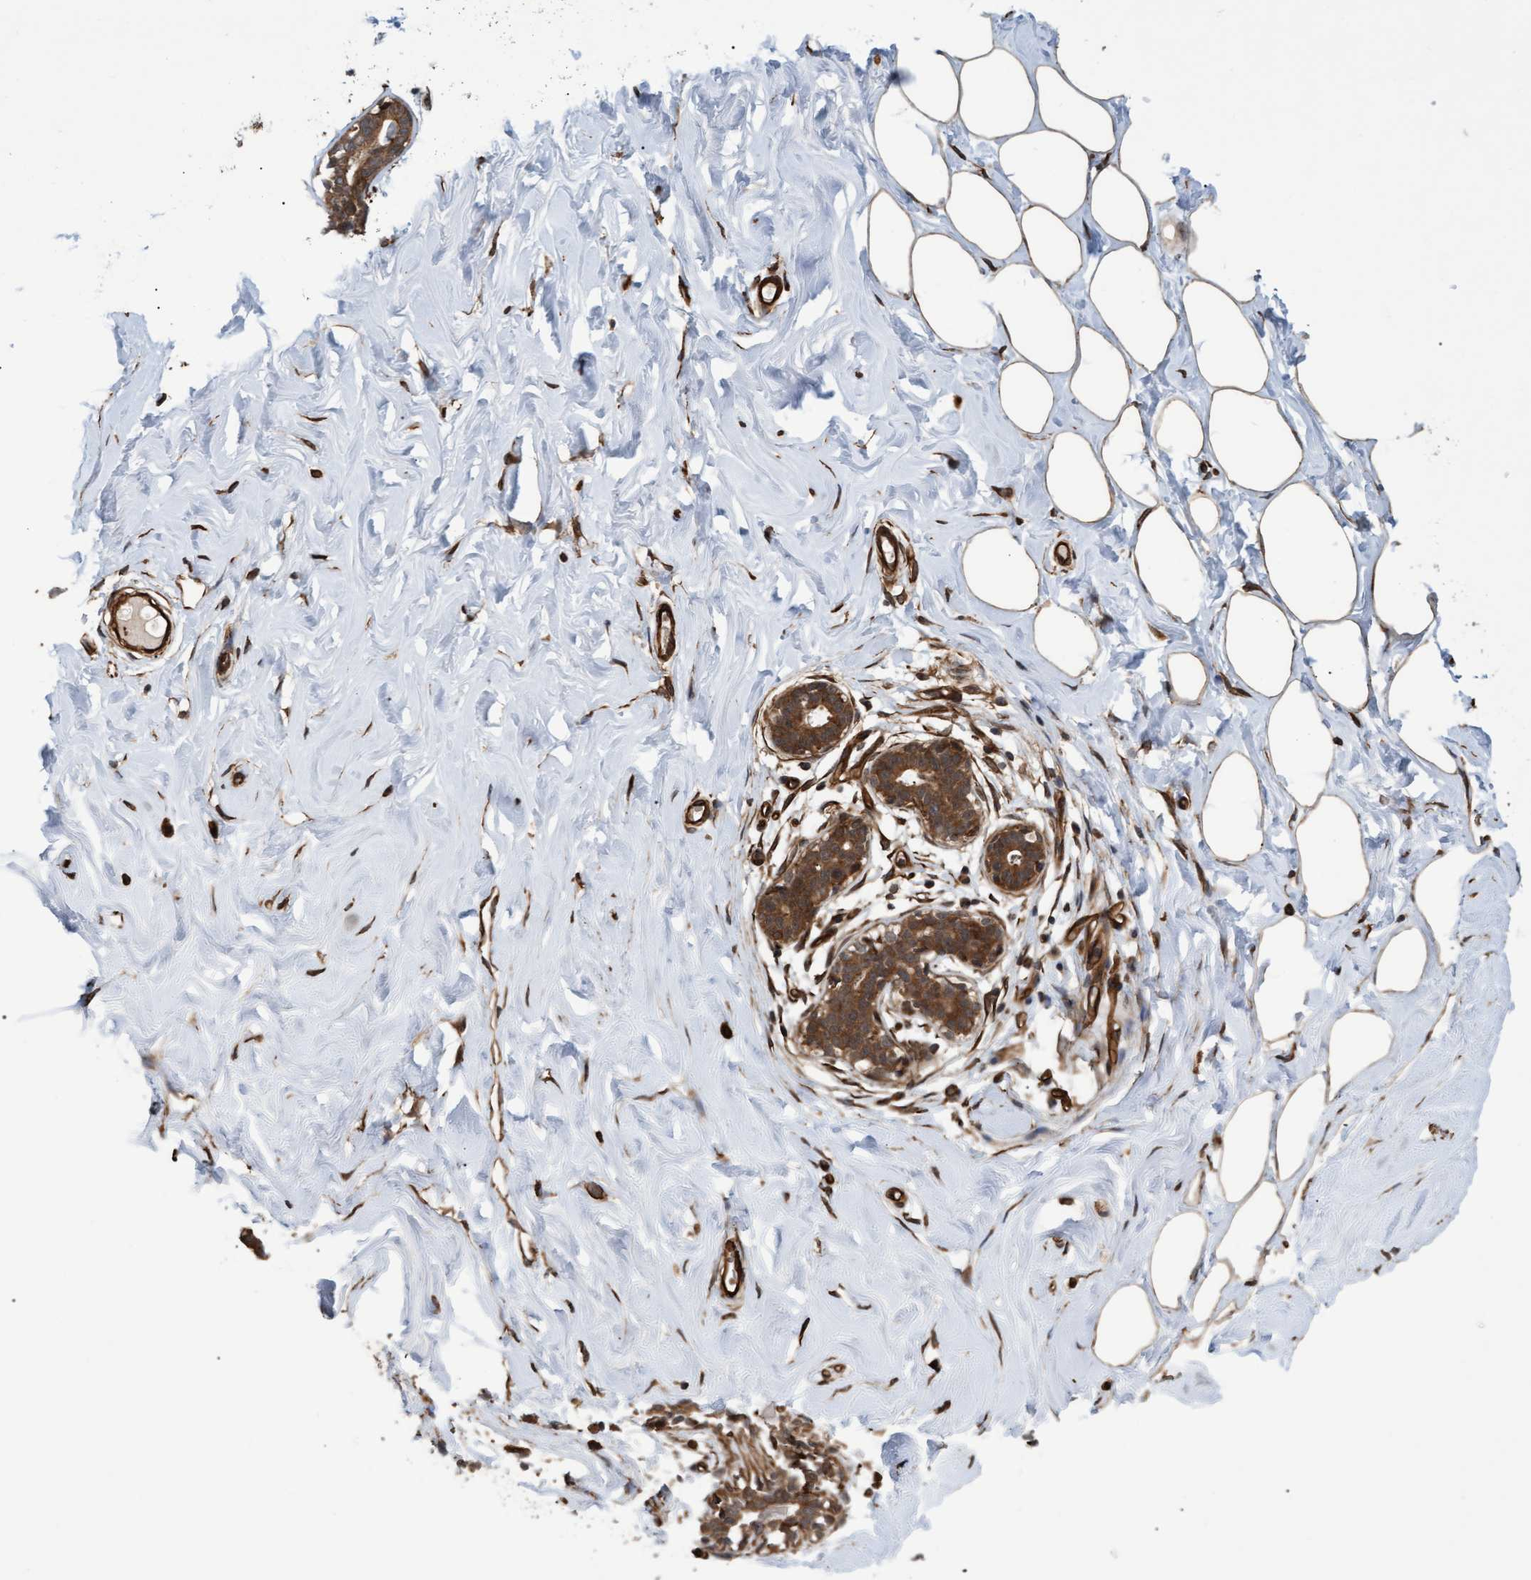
{"staining": {"intensity": "moderate", "quantity": ">75%", "location": "cytoplasmic/membranous"}, "tissue": "breast", "cell_type": "Adipocytes", "image_type": "normal", "snomed": [{"axis": "morphology", "description": "Normal tissue, NOS"}, {"axis": "topography", "description": "Breast"}], "caption": "Immunohistochemistry of normal breast demonstrates medium levels of moderate cytoplasmic/membranous expression in about >75% of adipocytes. (DAB (3,3'-diaminobenzidine) IHC, brown staining for protein, blue staining for nuclei).", "gene": "TNFRSF10B", "patient": {"sex": "female", "age": 23}}